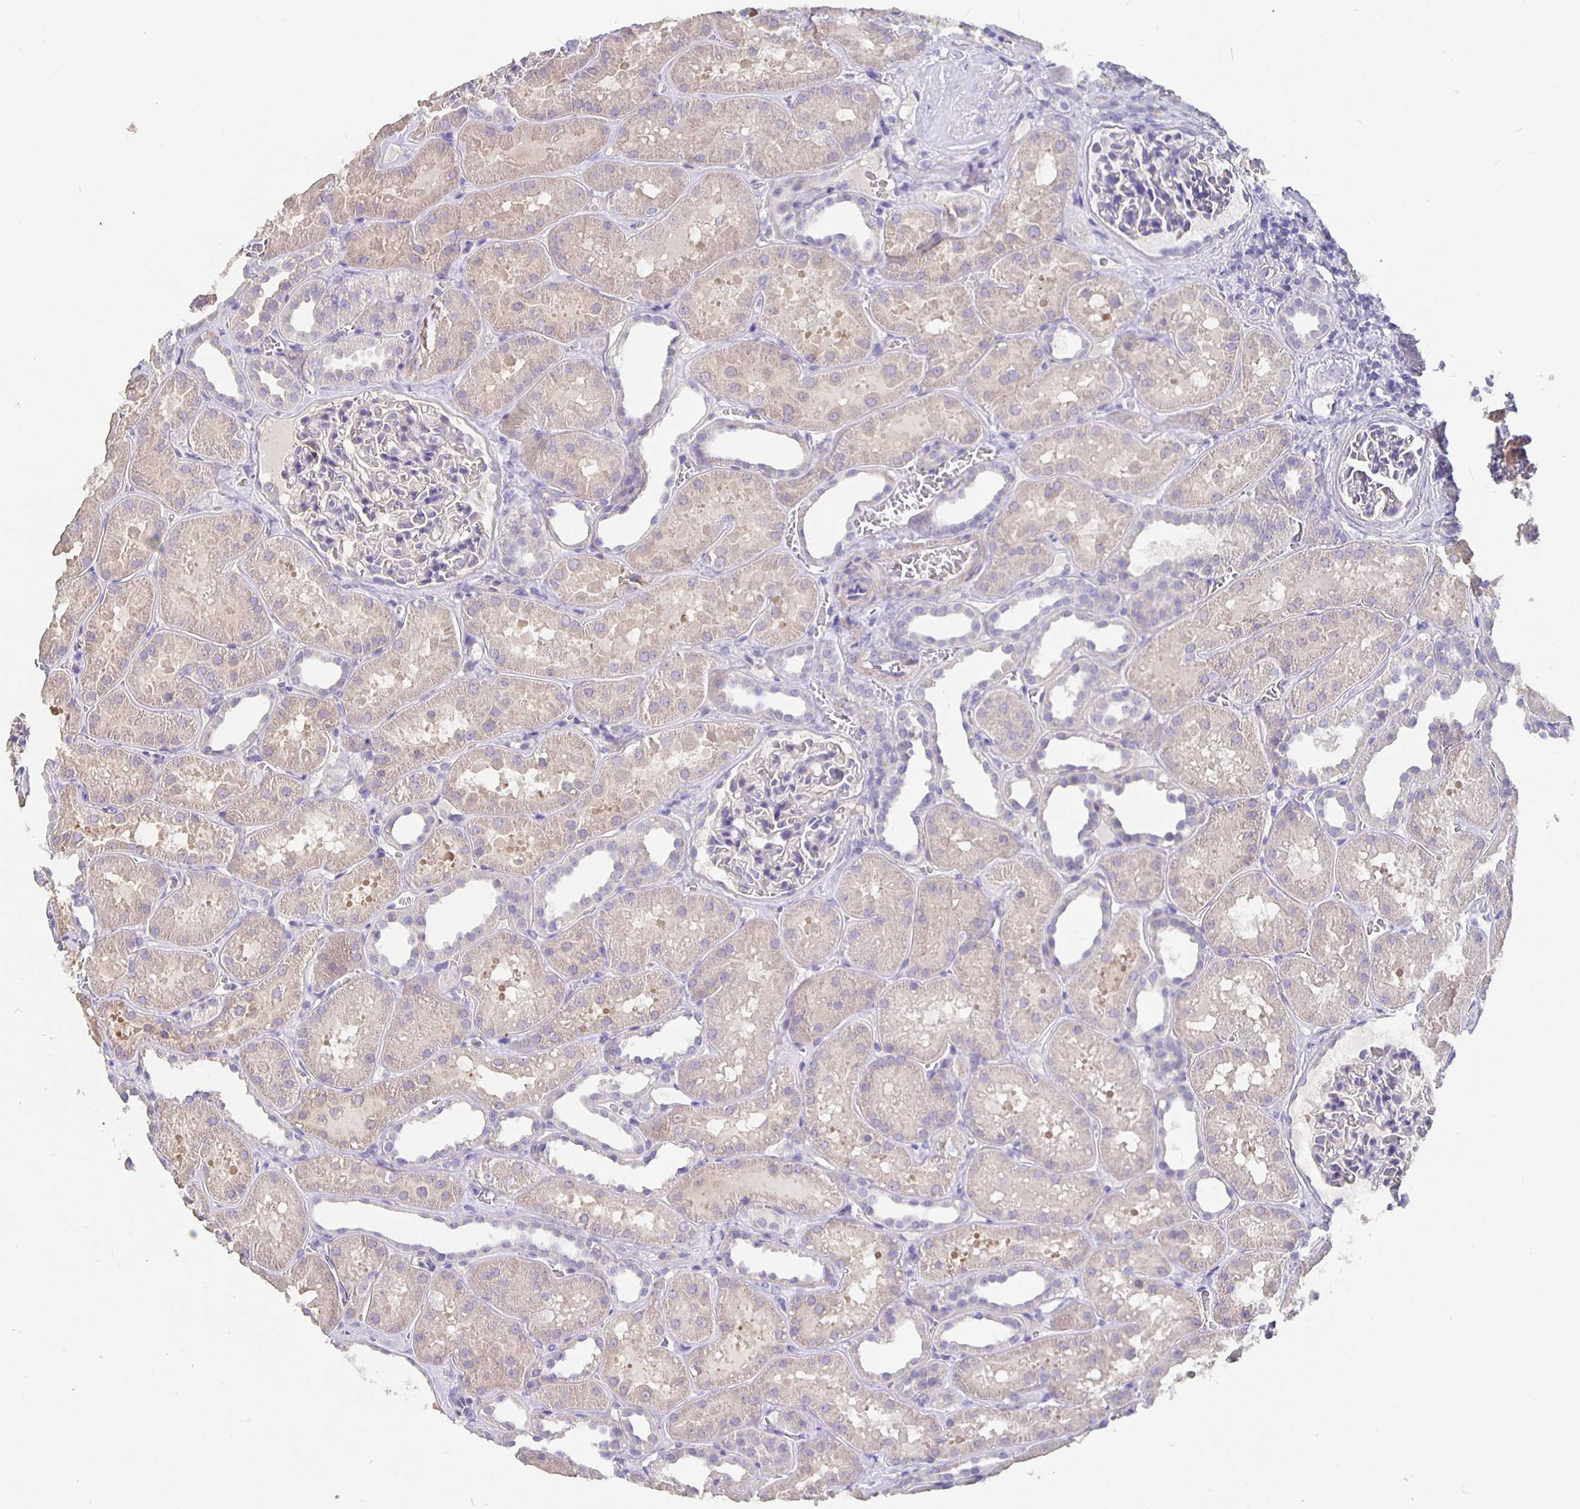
{"staining": {"intensity": "negative", "quantity": "none", "location": "none"}, "tissue": "kidney", "cell_type": "Cells in glomeruli", "image_type": "normal", "snomed": [{"axis": "morphology", "description": "Normal tissue, NOS"}, {"axis": "topography", "description": "Kidney"}], "caption": "Protein analysis of benign kidney displays no significant expression in cells in glomeruli.", "gene": "CFAP74", "patient": {"sex": "female", "age": 41}}